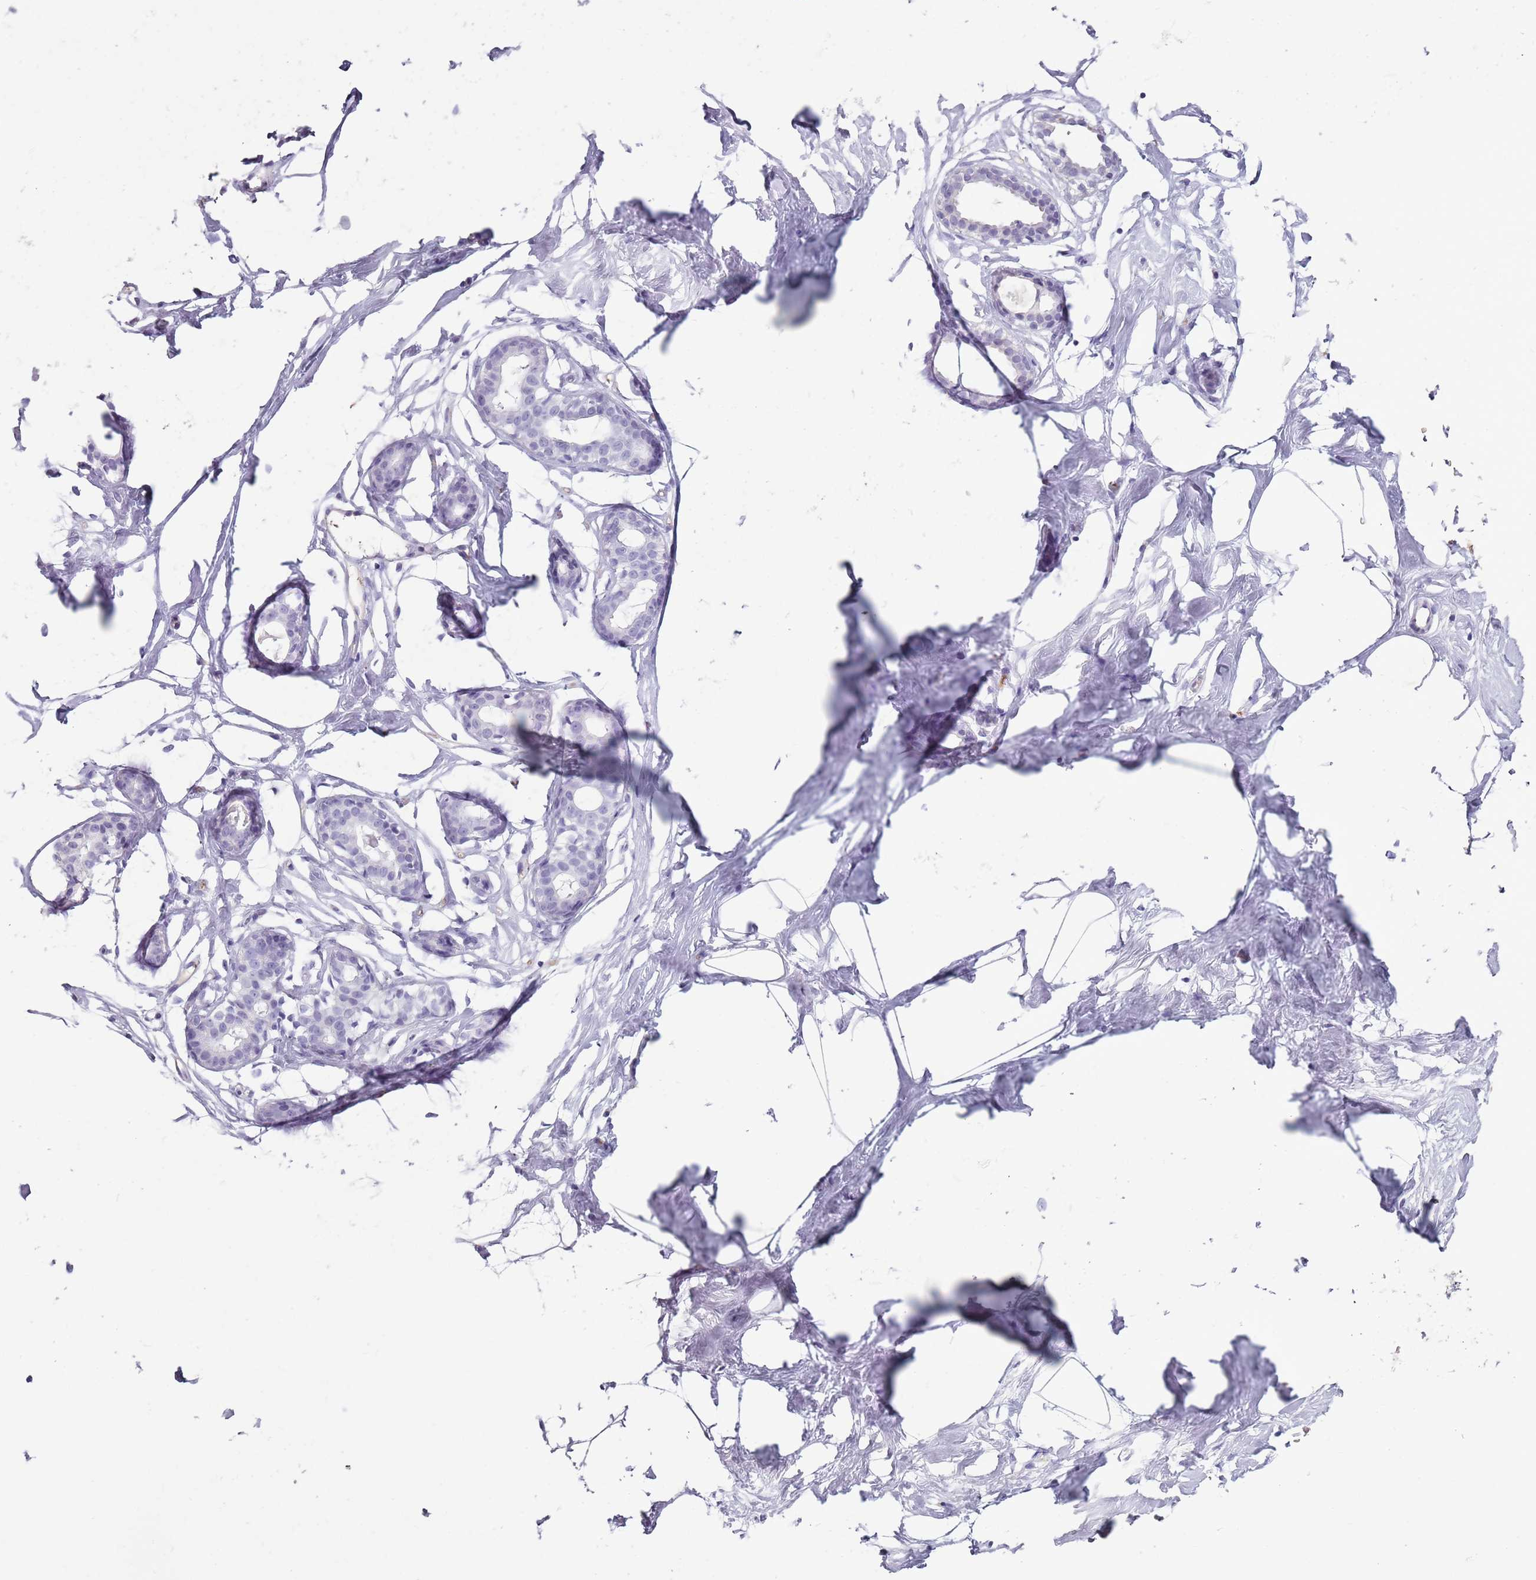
{"staining": {"intensity": "negative", "quantity": "none", "location": "none"}, "tissue": "breast", "cell_type": "Adipocytes", "image_type": "normal", "snomed": [{"axis": "morphology", "description": "Normal tissue, NOS"}, {"axis": "morphology", "description": "Adenoma, NOS"}, {"axis": "topography", "description": "Breast"}], "caption": "Adipocytes are negative for brown protein staining in normal breast. (DAB (3,3'-diaminobenzidine) immunohistochemistry (IHC), high magnification).", "gene": "SPESP1", "patient": {"sex": "female", "age": 23}}